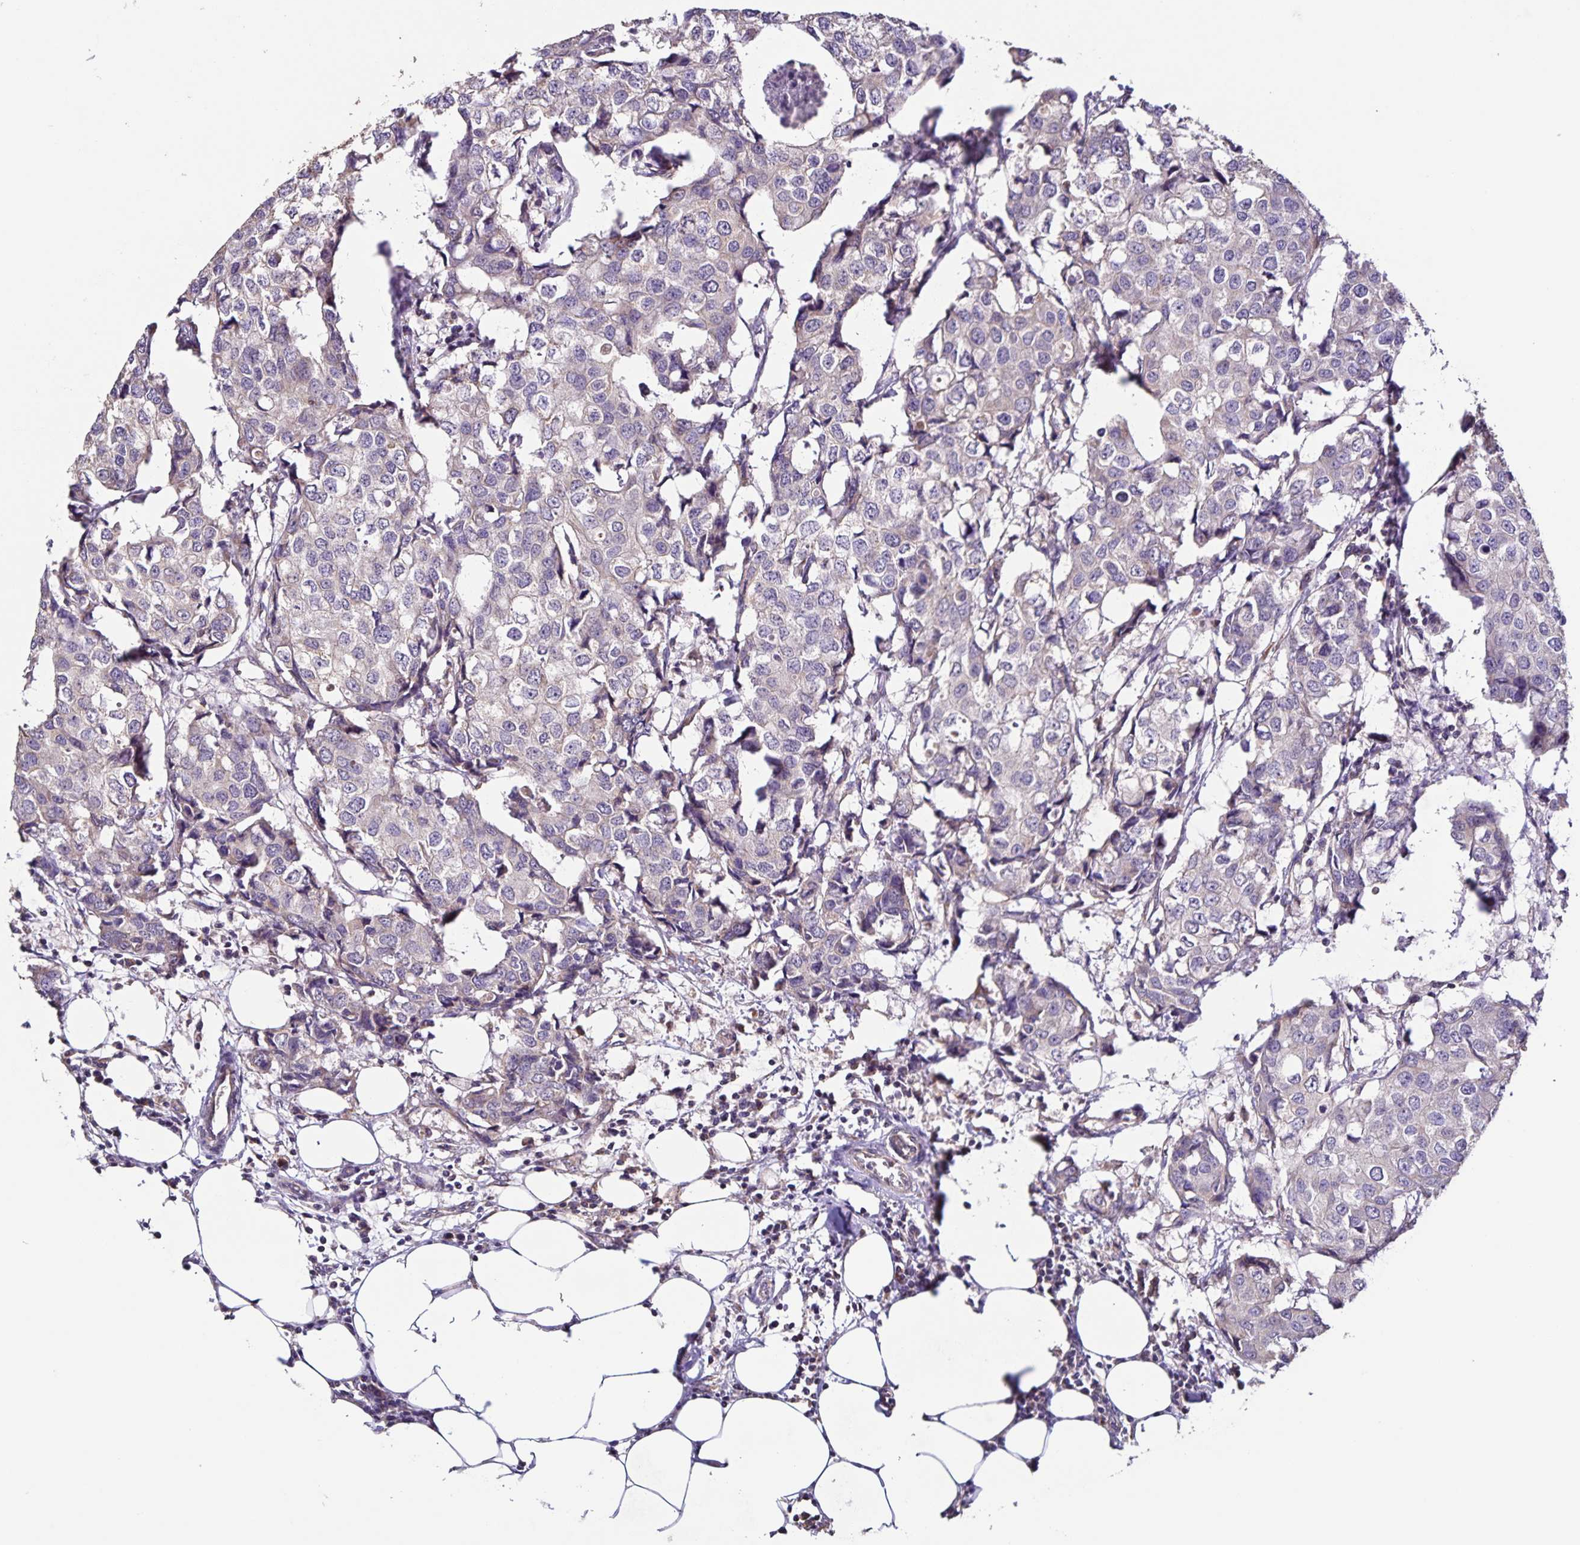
{"staining": {"intensity": "negative", "quantity": "none", "location": "none"}, "tissue": "breast cancer", "cell_type": "Tumor cells", "image_type": "cancer", "snomed": [{"axis": "morphology", "description": "Duct carcinoma"}, {"axis": "topography", "description": "Breast"}], "caption": "The image reveals no staining of tumor cells in breast cancer (intraductal carcinoma).", "gene": "MAN1A1", "patient": {"sex": "female", "age": 27}}